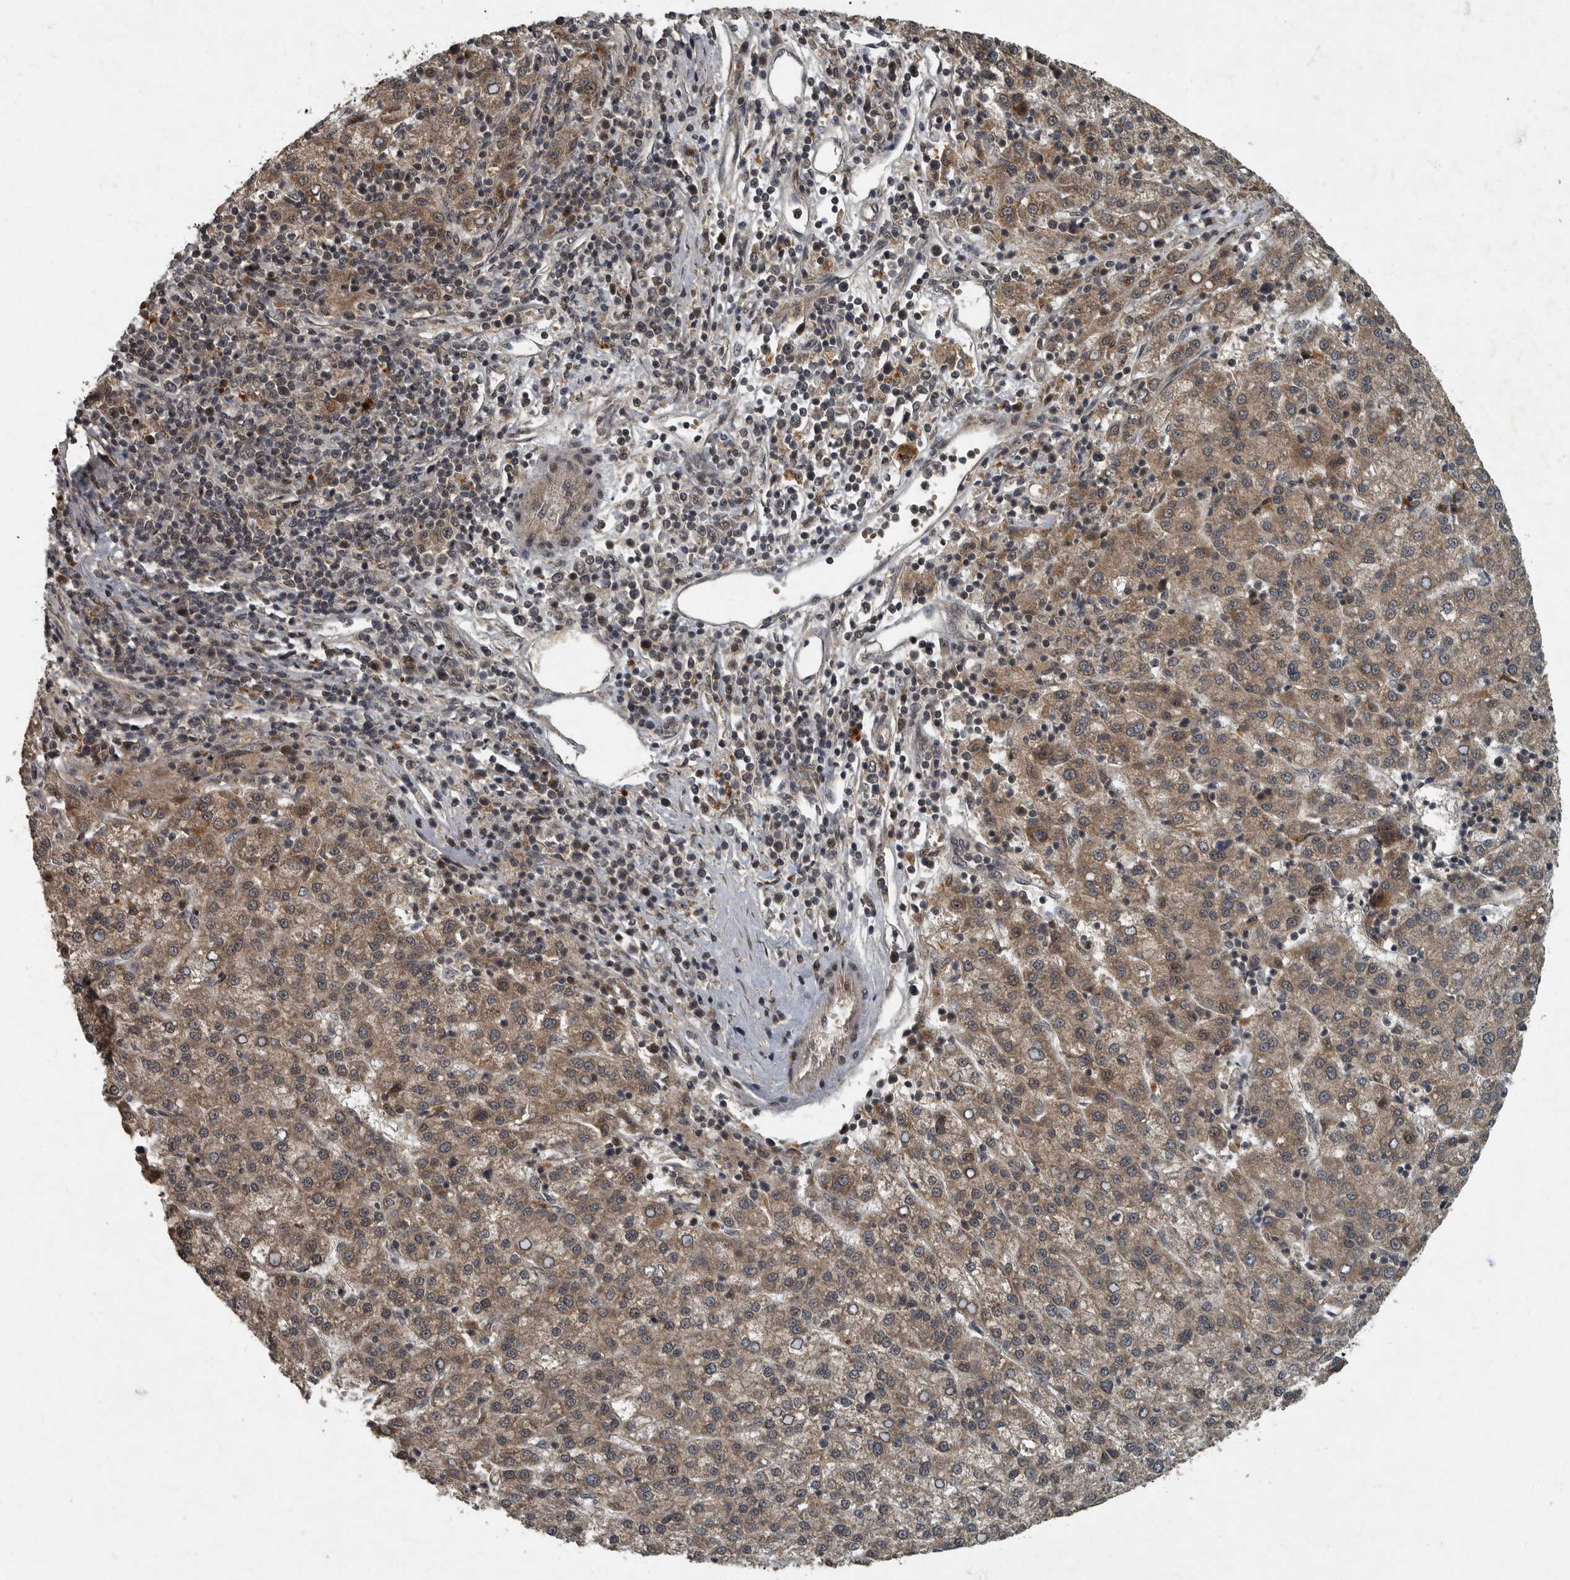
{"staining": {"intensity": "moderate", "quantity": "25%-75%", "location": "cytoplasmic/membranous"}, "tissue": "liver cancer", "cell_type": "Tumor cells", "image_type": "cancer", "snomed": [{"axis": "morphology", "description": "Carcinoma, Hepatocellular, NOS"}, {"axis": "topography", "description": "Liver"}], "caption": "An immunohistochemistry (IHC) micrograph of tumor tissue is shown. Protein staining in brown highlights moderate cytoplasmic/membranous positivity in liver hepatocellular carcinoma within tumor cells.", "gene": "FOXO1", "patient": {"sex": "female", "age": 58}}